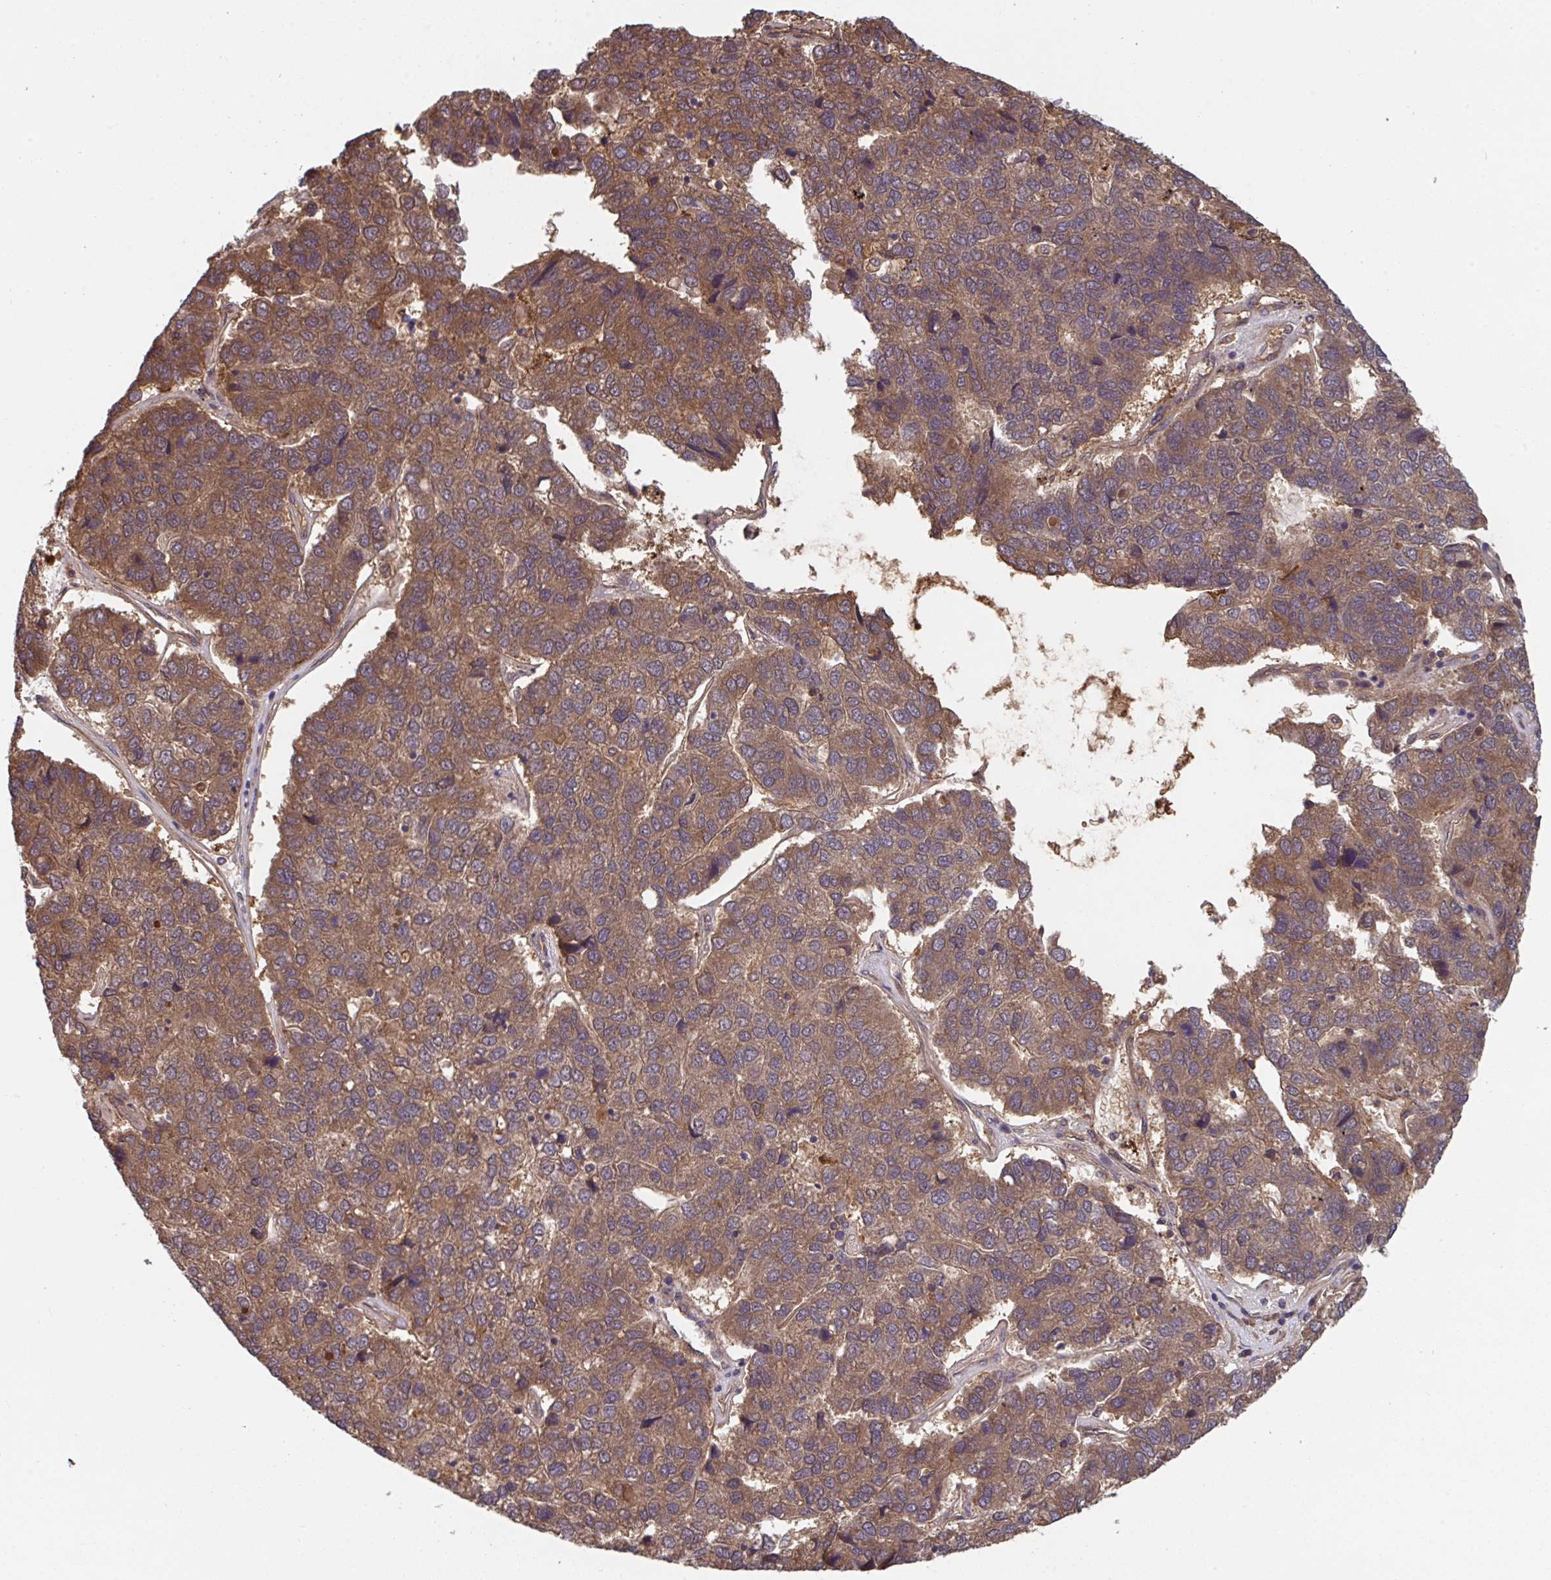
{"staining": {"intensity": "moderate", "quantity": ">75%", "location": "cytoplasmic/membranous"}, "tissue": "pancreatic cancer", "cell_type": "Tumor cells", "image_type": "cancer", "snomed": [{"axis": "morphology", "description": "Adenocarcinoma, NOS"}, {"axis": "topography", "description": "Pancreas"}], "caption": "Pancreatic cancer stained with IHC exhibits moderate cytoplasmic/membranous positivity in about >75% of tumor cells.", "gene": "TIGAR", "patient": {"sex": "female", "age": 61}}